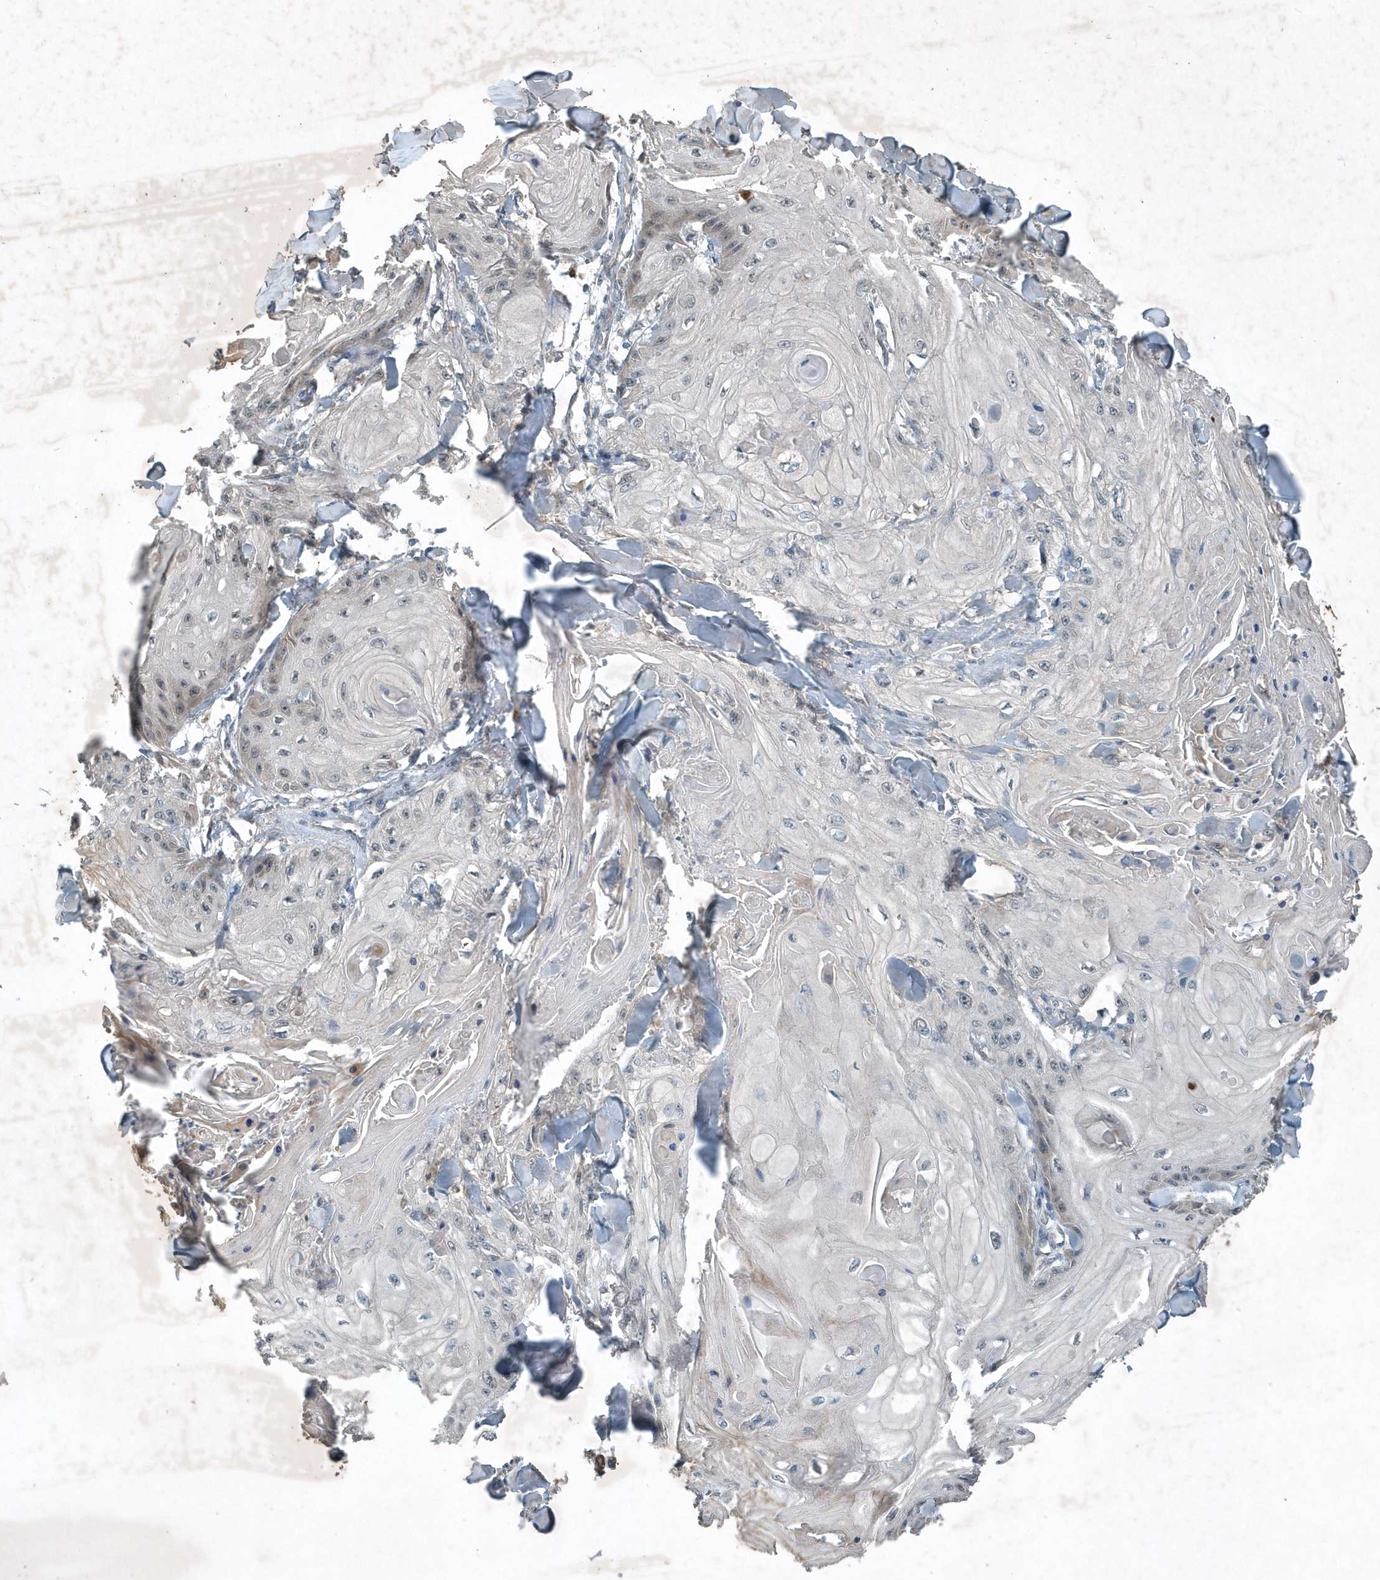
{"staining": {"intensity": "negative", "quantity": "none", "location": "none"}, "tissue": "skin cancer", "cell_type": "Tumor cells", "image_type": "cancer", "snomed": [{"axis": "morphology", "description": "Squamous cell carcinoma, NOS"}, {"axis": "topography", "description": "Skin"}], "caption": "This is a image of immunohistochemistry staining of skin squamous cell carcinoma, which shows no positivity in tumor cells.", "gene": "SCFD2", "patient": {"sex": "male", "age": 74}}